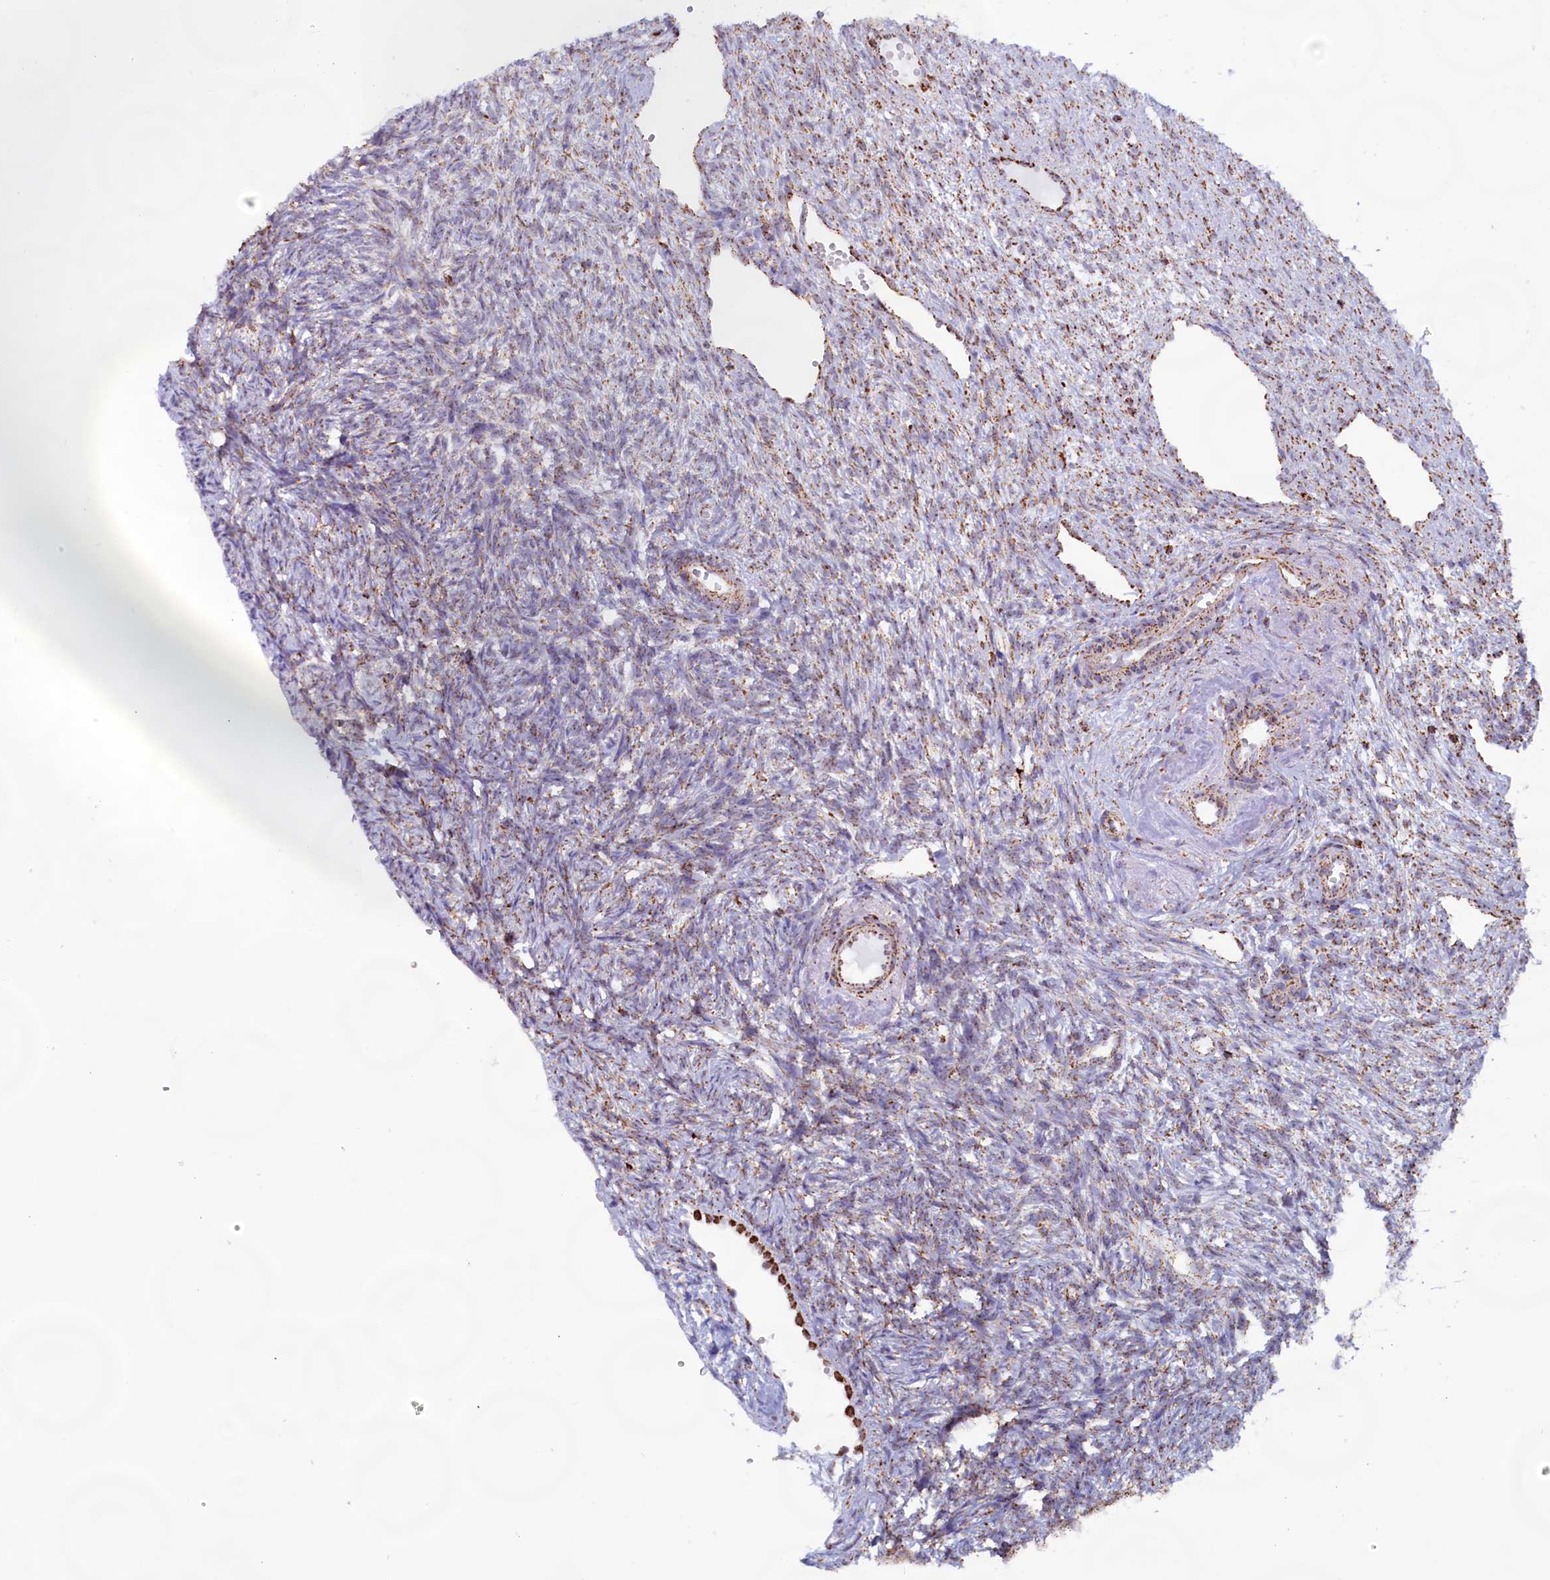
{"staining": {"intensity": "weak", "quantity": "<25%", "location": "cytoplasmic/membranous"}, "tissue": "ovary", "cell_type": "Ovarian stroma cells", "image_type": "normal", "snomed": [{"axis": "morphology", "description": "Normal tissue, NOS"}, {"axis": "topography", "description": "Ovary"}], "caption": "Immunohistochemistry (IHC) image of unremarkable ovary stained for a protein (brown), which displays no expression in ovarian stroma cells. (DAB (3,3'-diaminobenzidine) immunohistochemistry visualized using brightfield microscopy, high magnification).", "gene": "C1D", "patient": {"sex": "female", "age": 51}}